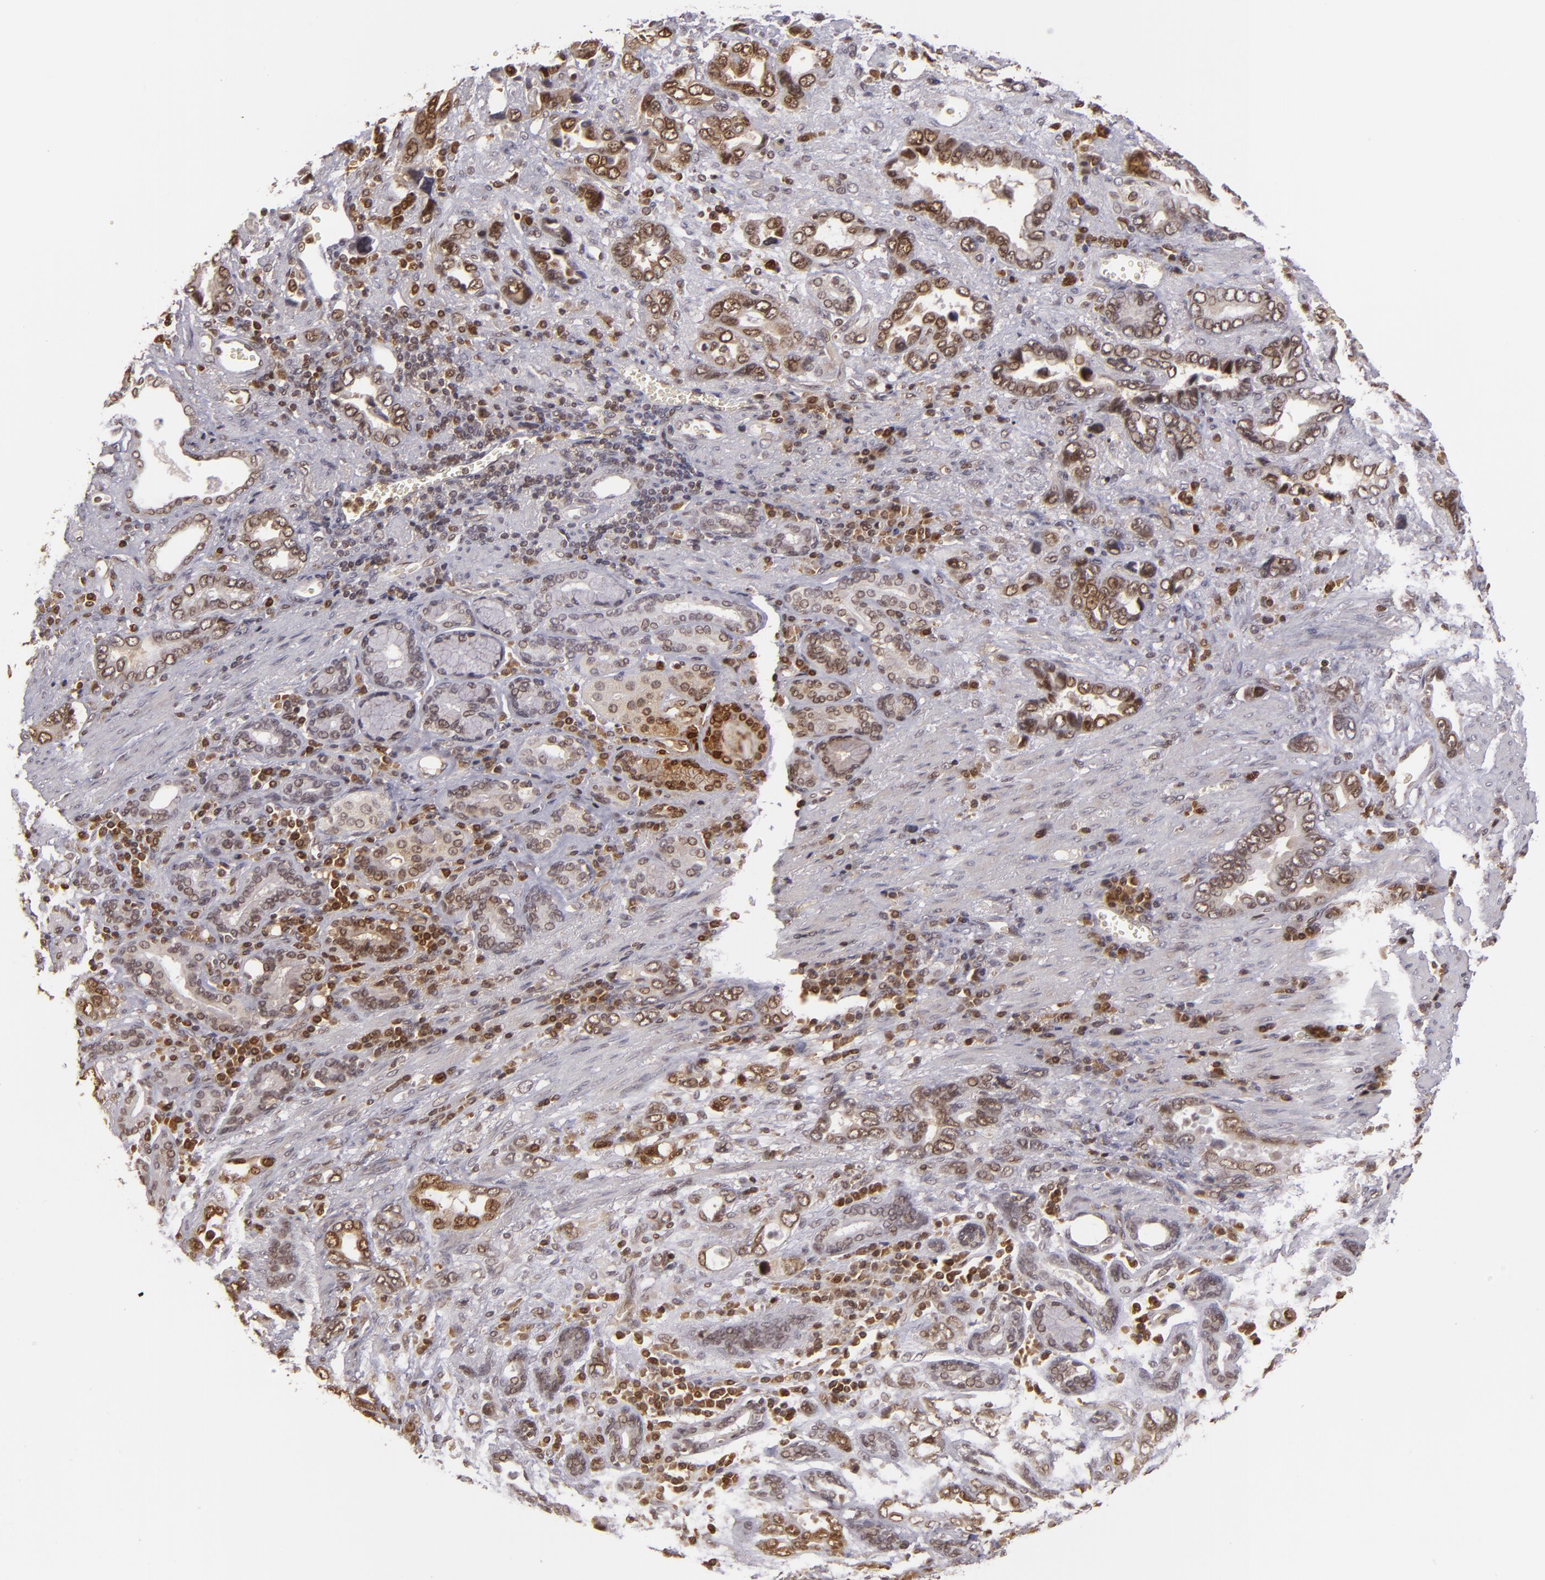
{"staining": {"intensity": "strong", "quantity": "25%-75%", "location": "cytoplasmic/membranous,nuclear"}, "tissue": "stomach cancer", "cell_type": "Tumor cells", "image_type": "cancer", "snomed": [{"axis": "morphology", "description": "Adenocarcinoma, NOS"}, {"axis": "topography", "description": "Stomach"}], "caption": "Adenocarcinoma (stomach) was stained to show a protein in brown. There is high levels of strong cytoplasmic/membranous and nuclear expression in about 25%-75% of tumor cells.", "gene": "ZBTB33", "patient": {"sex": "male", "age": 78}}